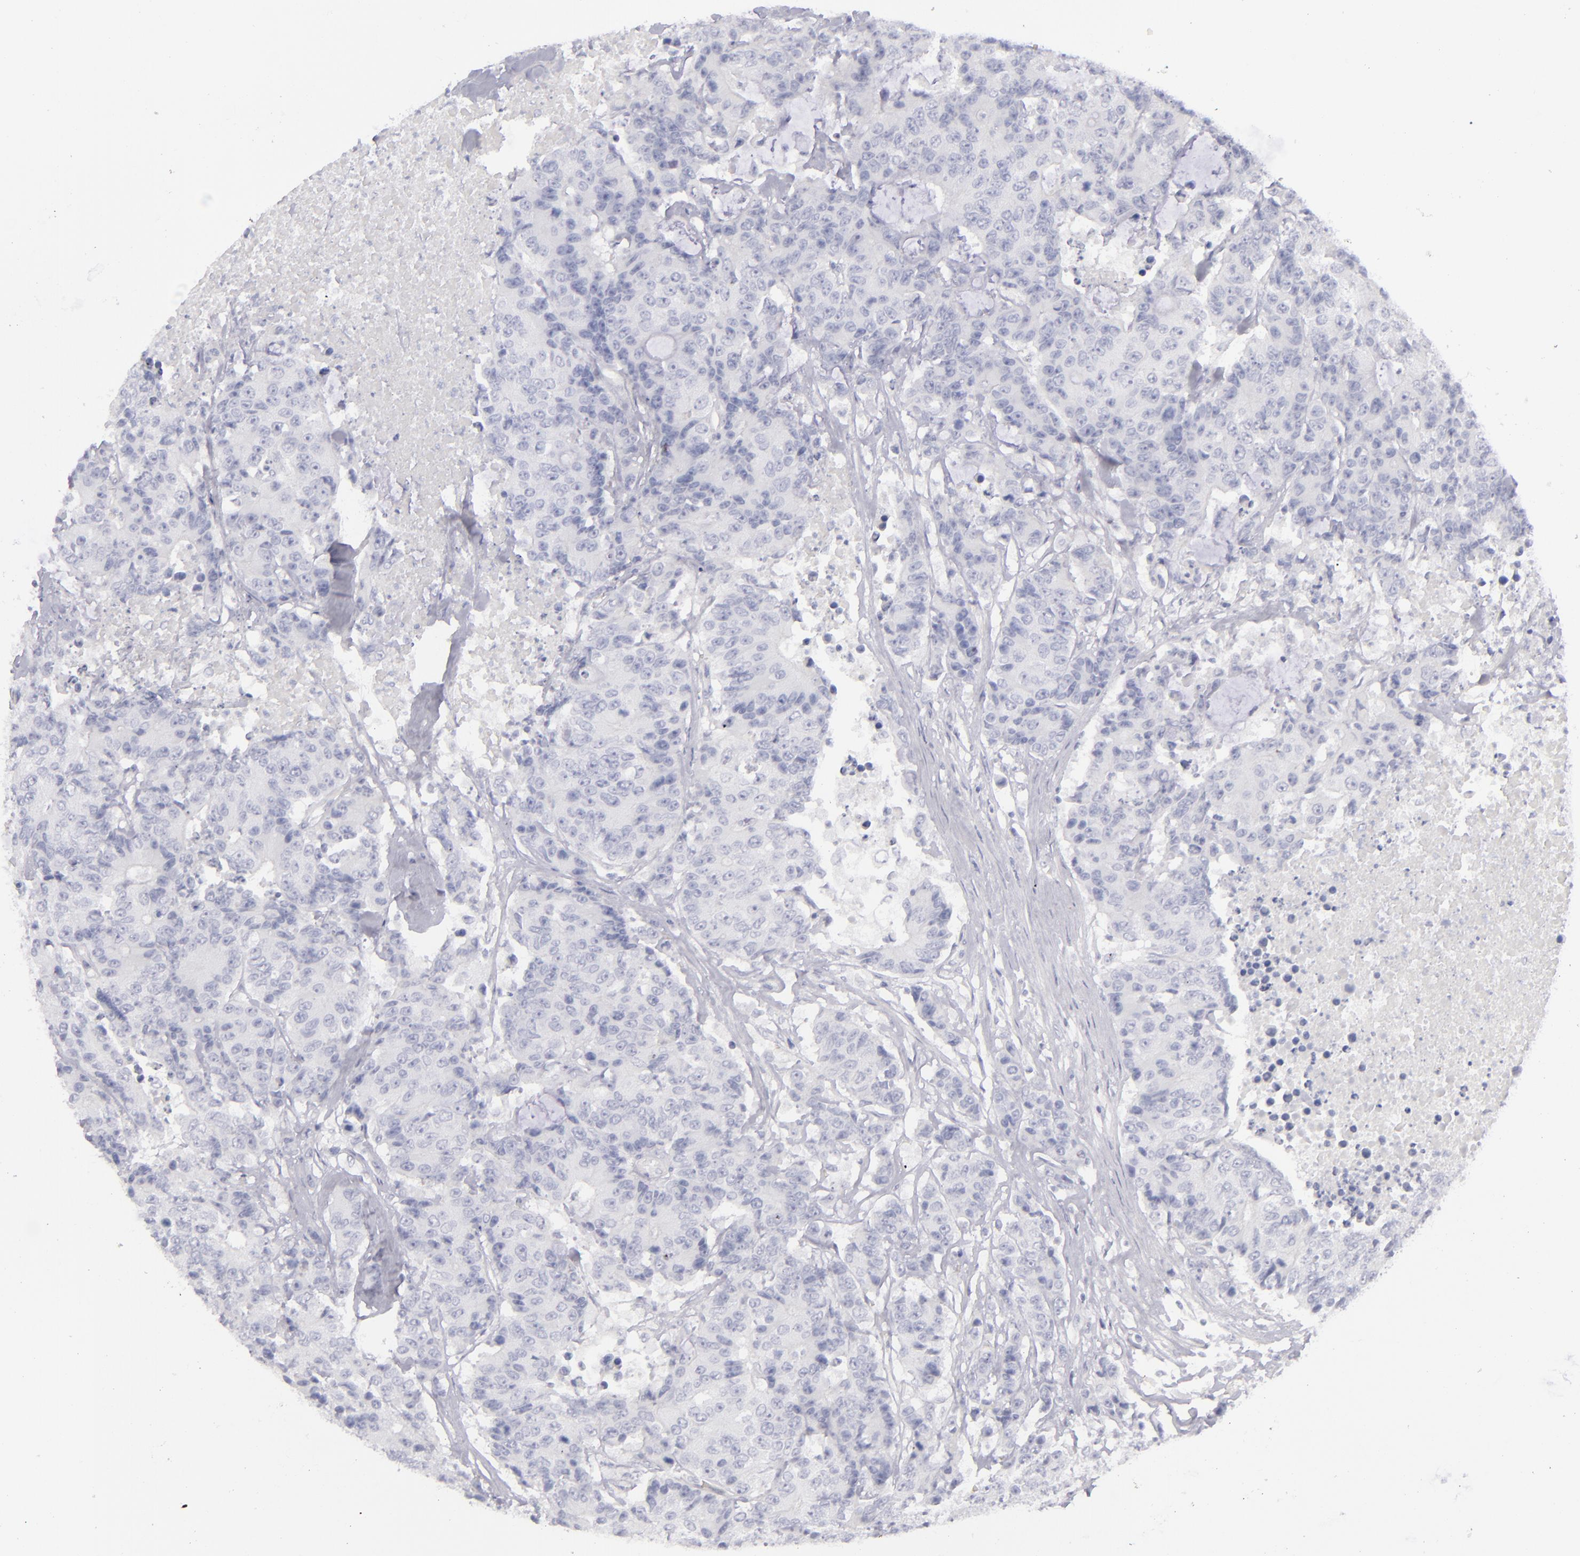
{"staining": {"intensity": "negative", "quantity": "none", "location": "none"}, "tissue": "colorectal cancer", "cell_type": "Tumor cells", "image_type": "cancer", "snomed": [{"axis": "morphology", "description": "Adenocarcinoma, NOS"}, {"axis": "topography", "description": "Colon"}], "caption": "The image displays no significant staining in tumor cells of colorectal cancer.", "gene": "CD22", "patient": {"sex": "female", "age": 86}}